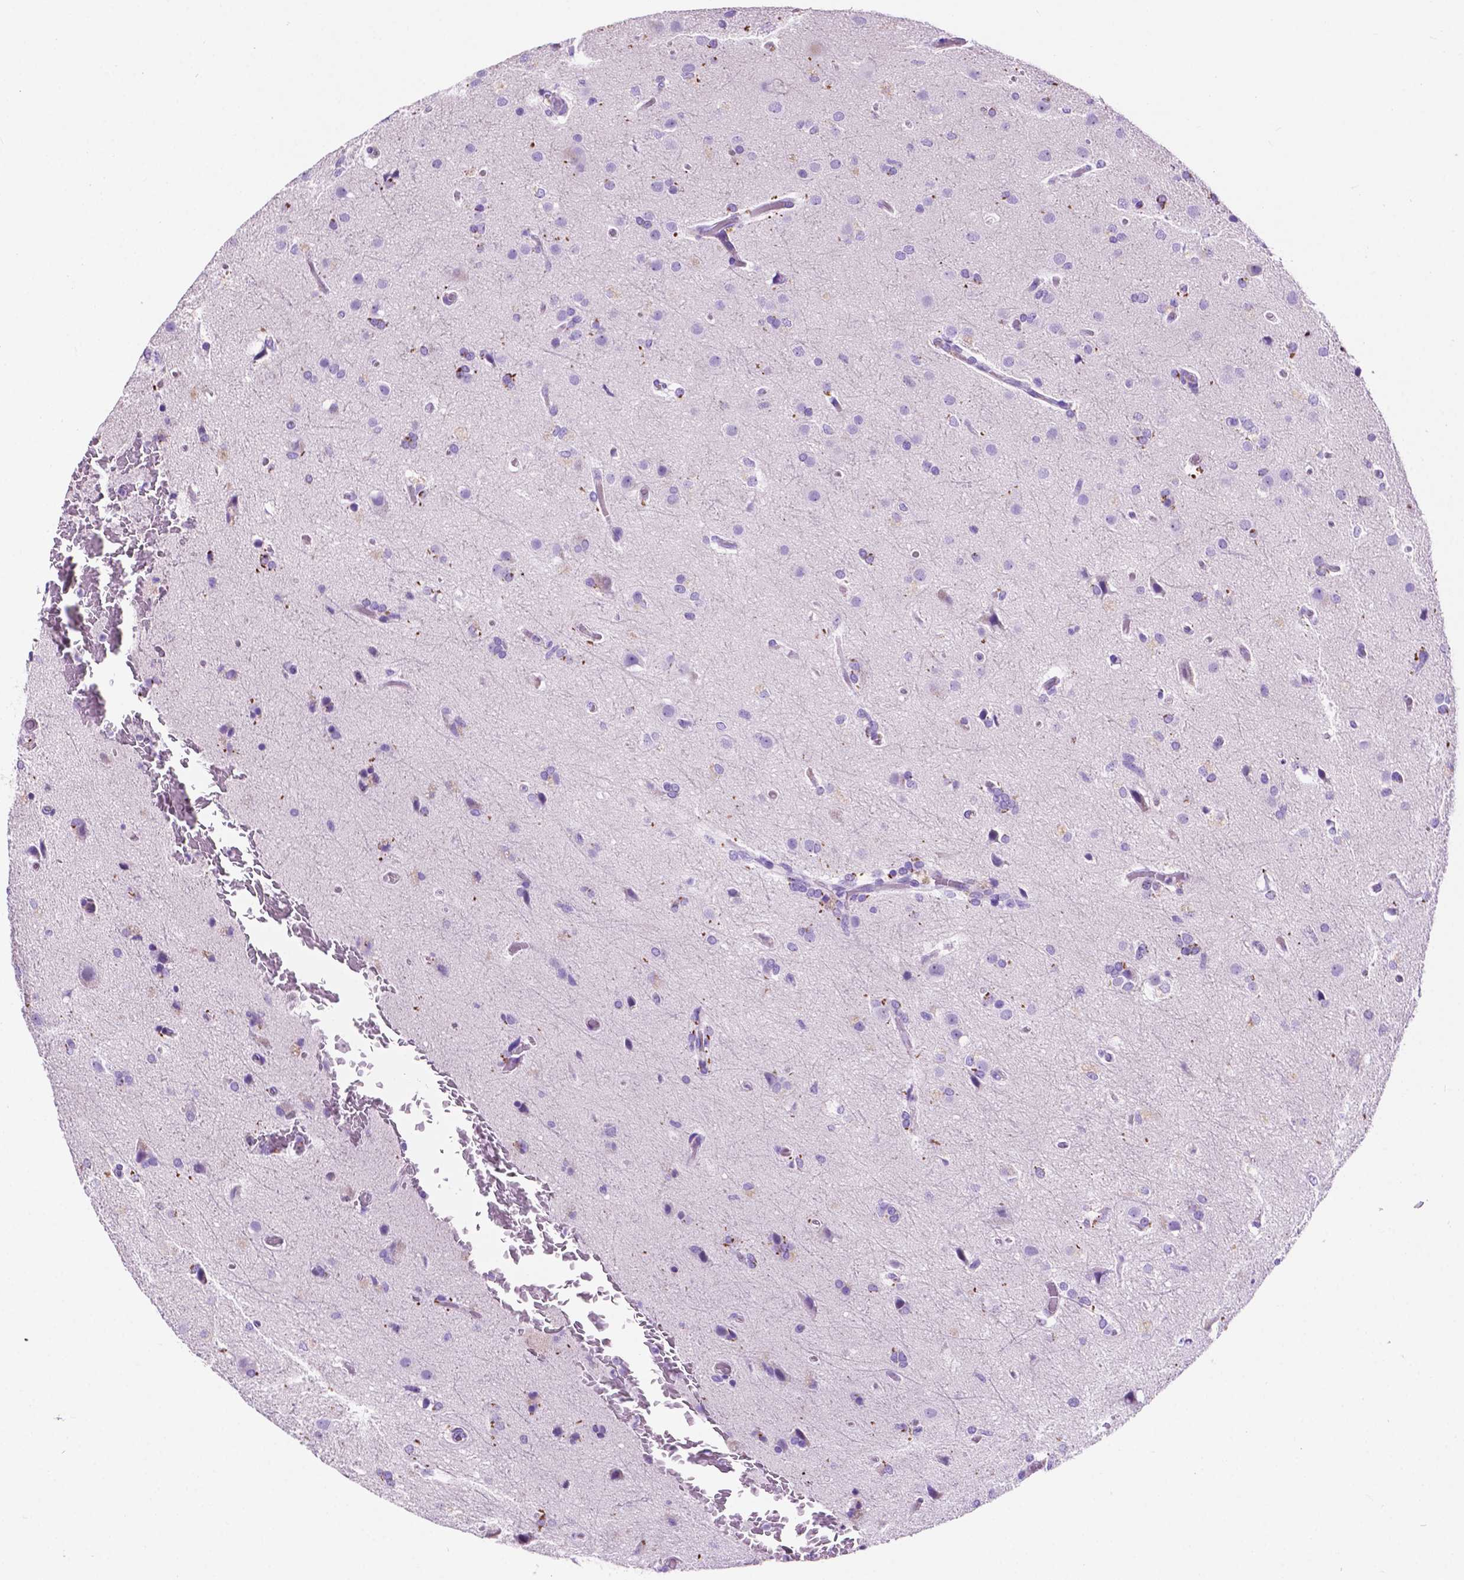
{"staining": {"intensity": "negative", "quantity": "none", "location": "none"}, "tissue": "glioma", "cell_type": "Tumor cells", "image_type": "cancer", "snomed": [{"axis": "morphology", "description": "Glioma, malignant, High grade"}, {"axis": "topography", "description": "Brain"}], "caption": "A micrograph of human malignant high-grade glioma is negative for staining in tumor cells.", "gene": "IGFN1", "patient": {"sex": "male", "age": 68}}